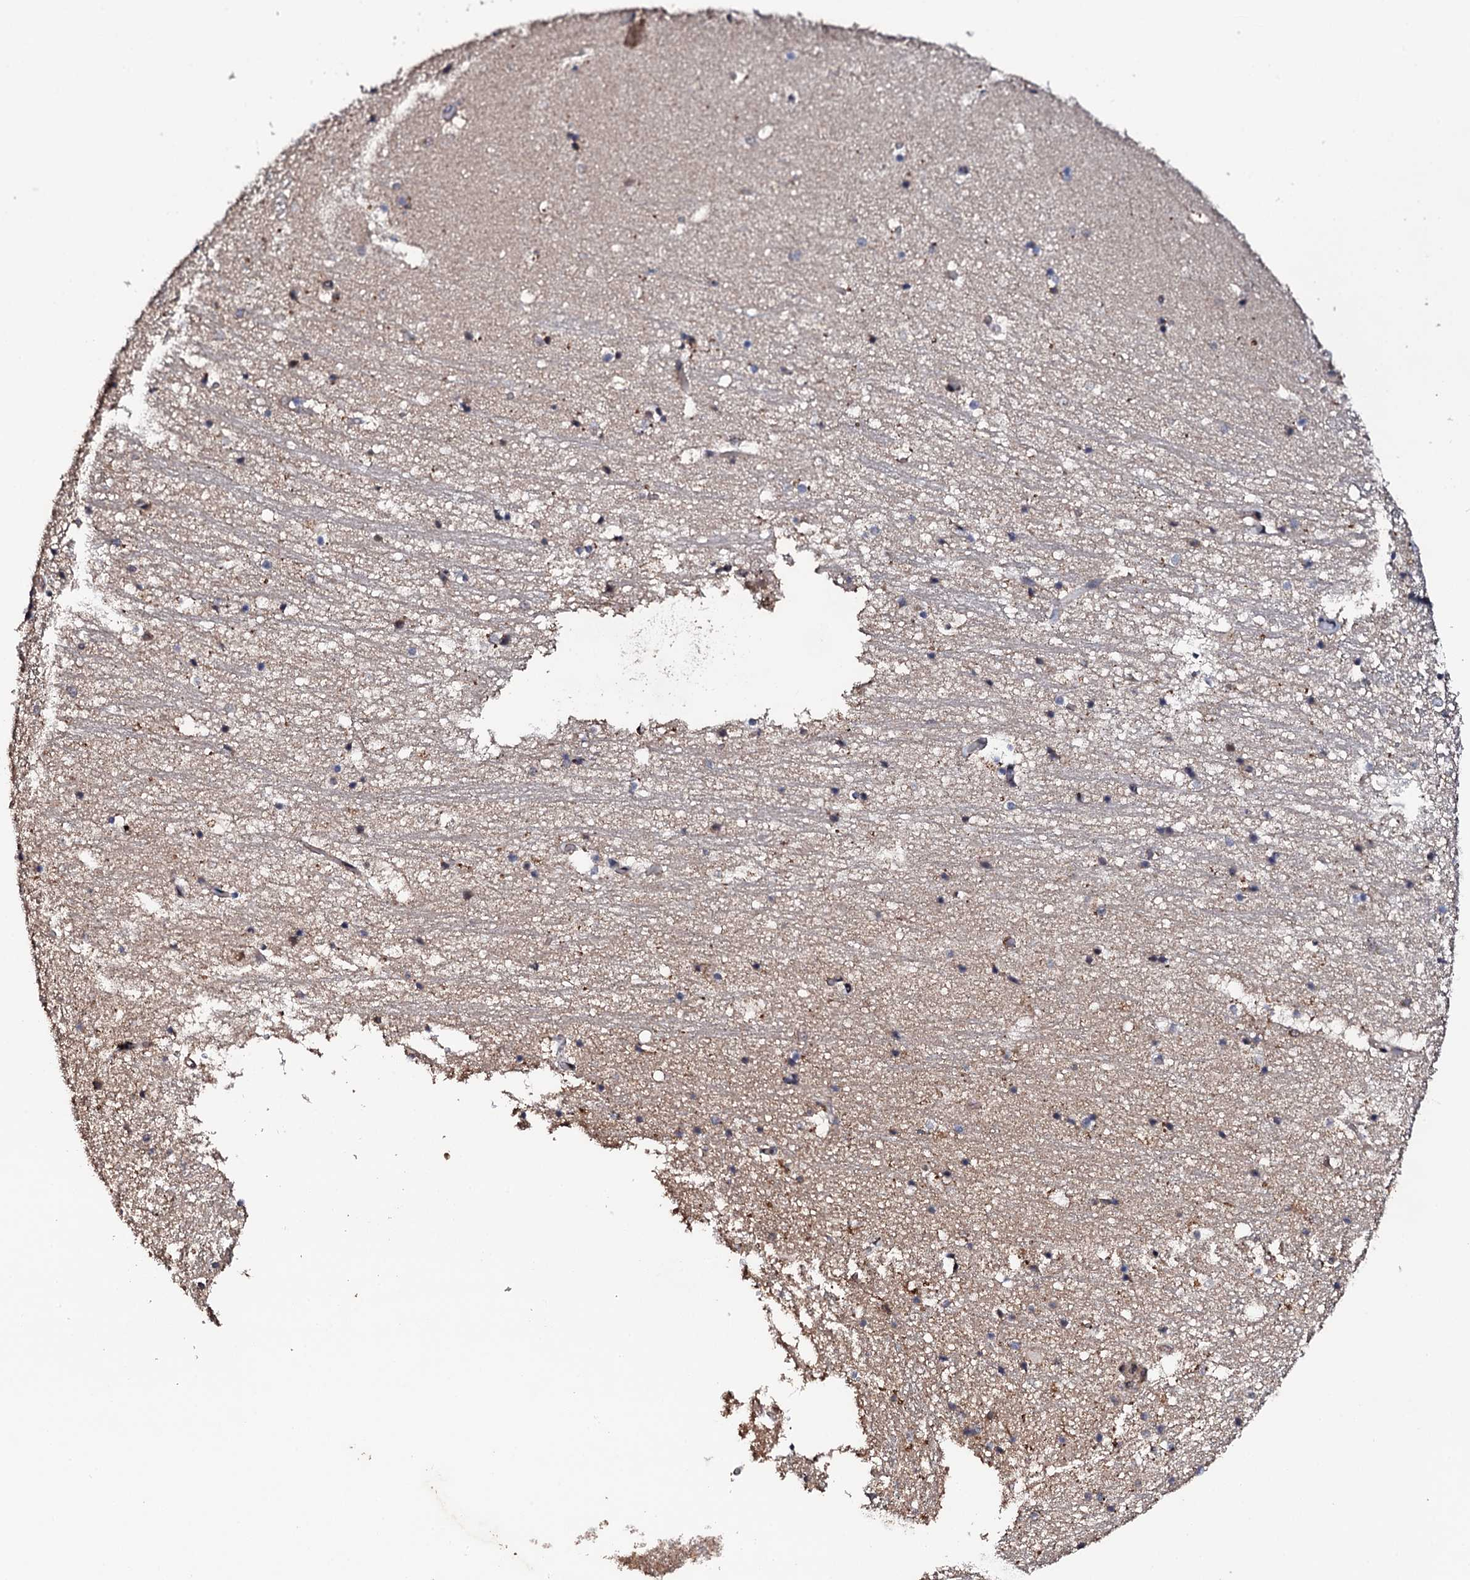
{"staining": {"intensity": "negative", "quantity": "none", "location": "none"}, "tissue": "hippocampus", "cell_type": "Glial cells", "image_type": "normal", "snomed": [{"axis": "morphology", "description": "Normal tissue, NOS"}, {"axis": "topography", "description": "Hippocampus"}], "caption": "This is a micrograph of immunohistochemistry staining of unremarkable hippocampus, which shows no positivity in glial cells.", "gene": "FAM111A", "patient": {"sex": "female", "age": 52}}